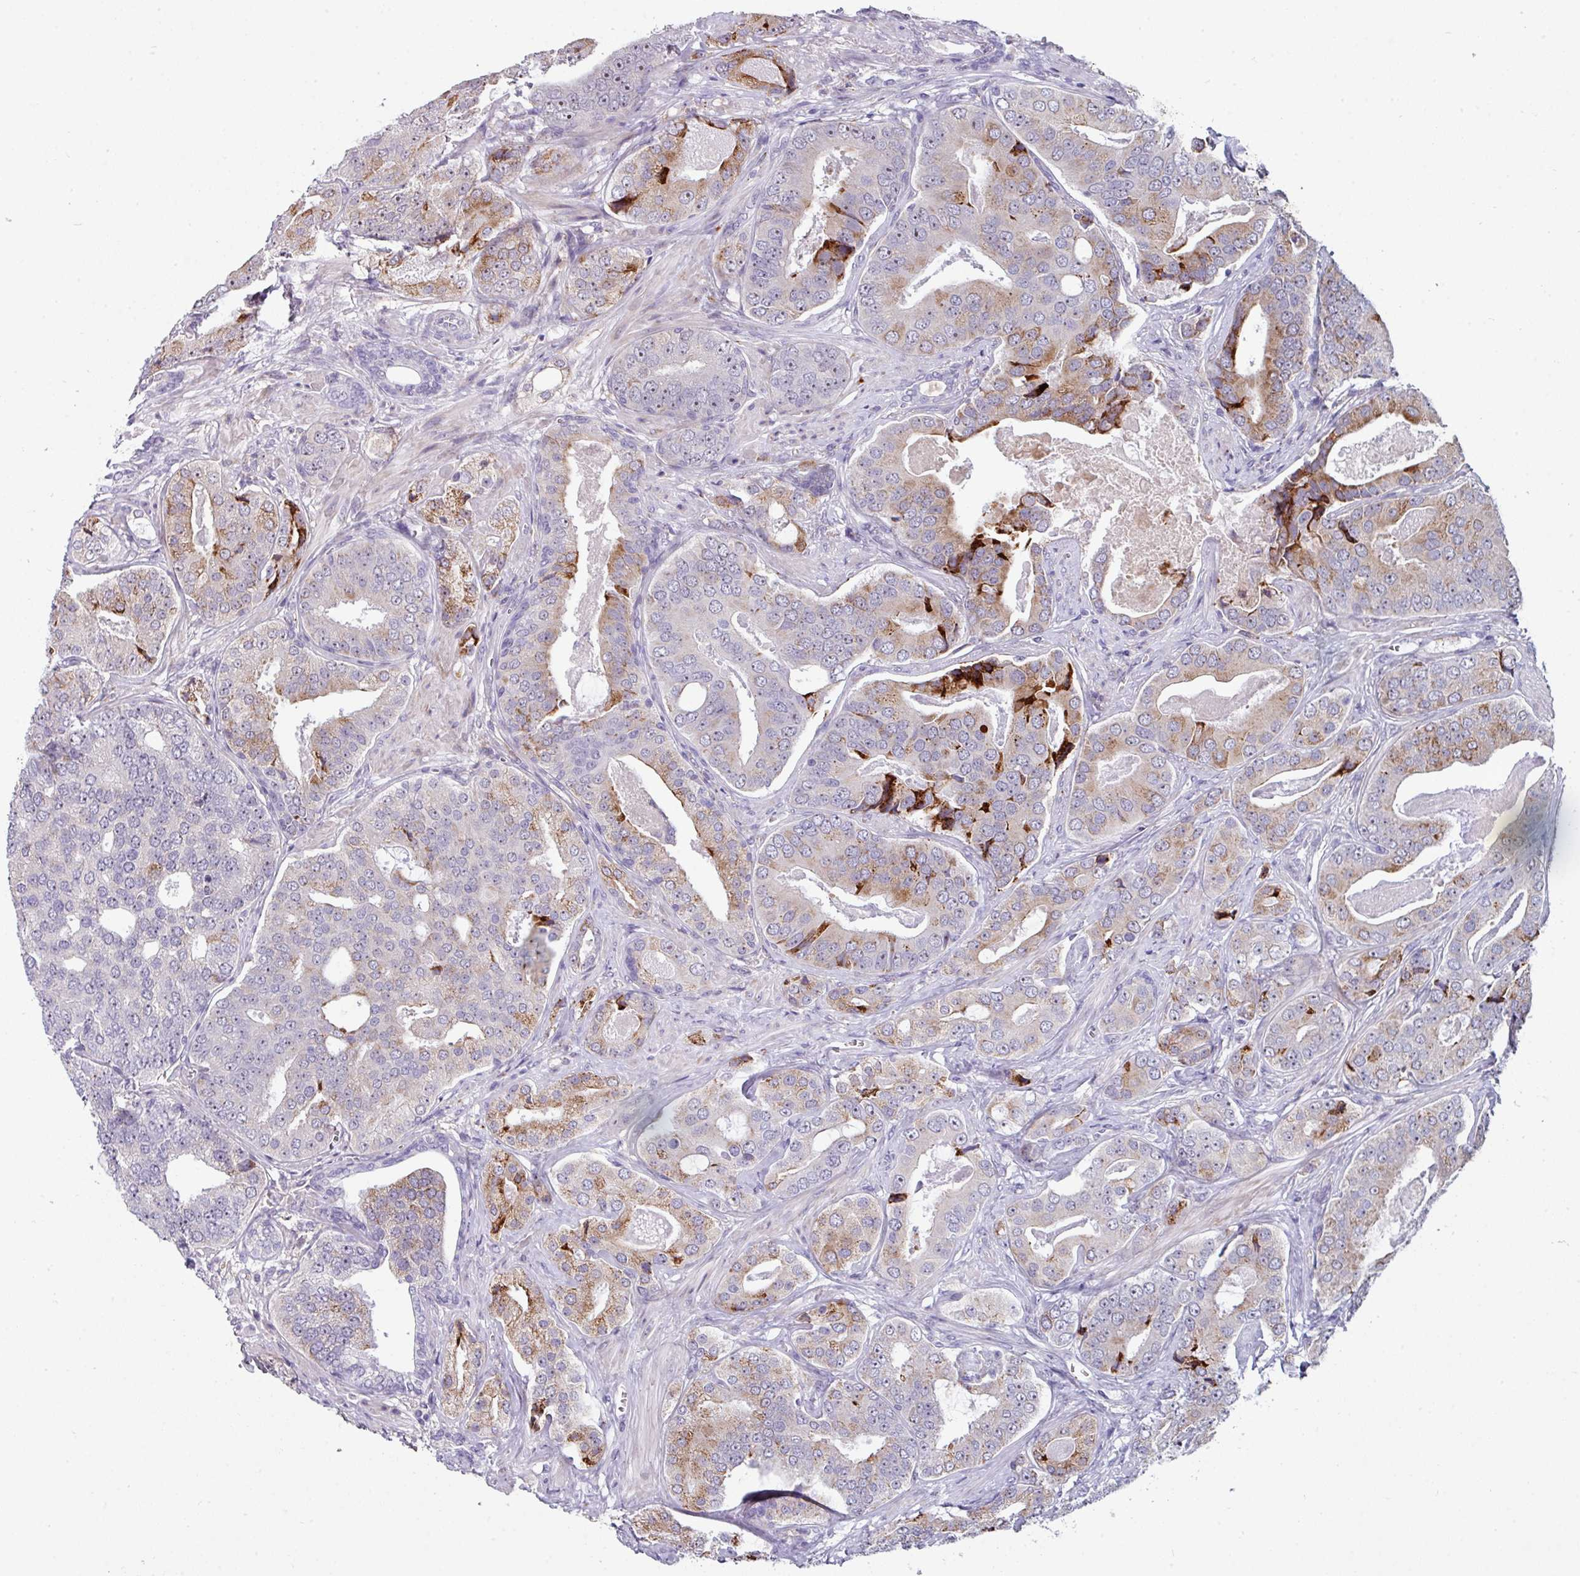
{"staining": {"intensity": "strong", "quantity": "<25%", "location": "cytoplasmic/membranous"}, "tissue": "prostate cancer", "cell_type": "Tumor cells", "image_type": "cancer", "snomed": [{"axis": "morphology", "description": "Adenocarcinoma, High grade"}, {"axis": "topography", "description": "Prostate"}], "caption": "Tumor cells demonstrate medium levels of strong cytoplasmic/membranous expression in approximately <25% of cells in human adenocarcinoma (high-grade) (prostate). The staining was performed using DAB (3,3'-diaminobenzidine) to visualize the protein expression in brown, while the nuclei were stained in blue with hematoxylin (Magnification: 20x).", "gene": "BMS1", "patient": {"sex": "male", "age": 71}}